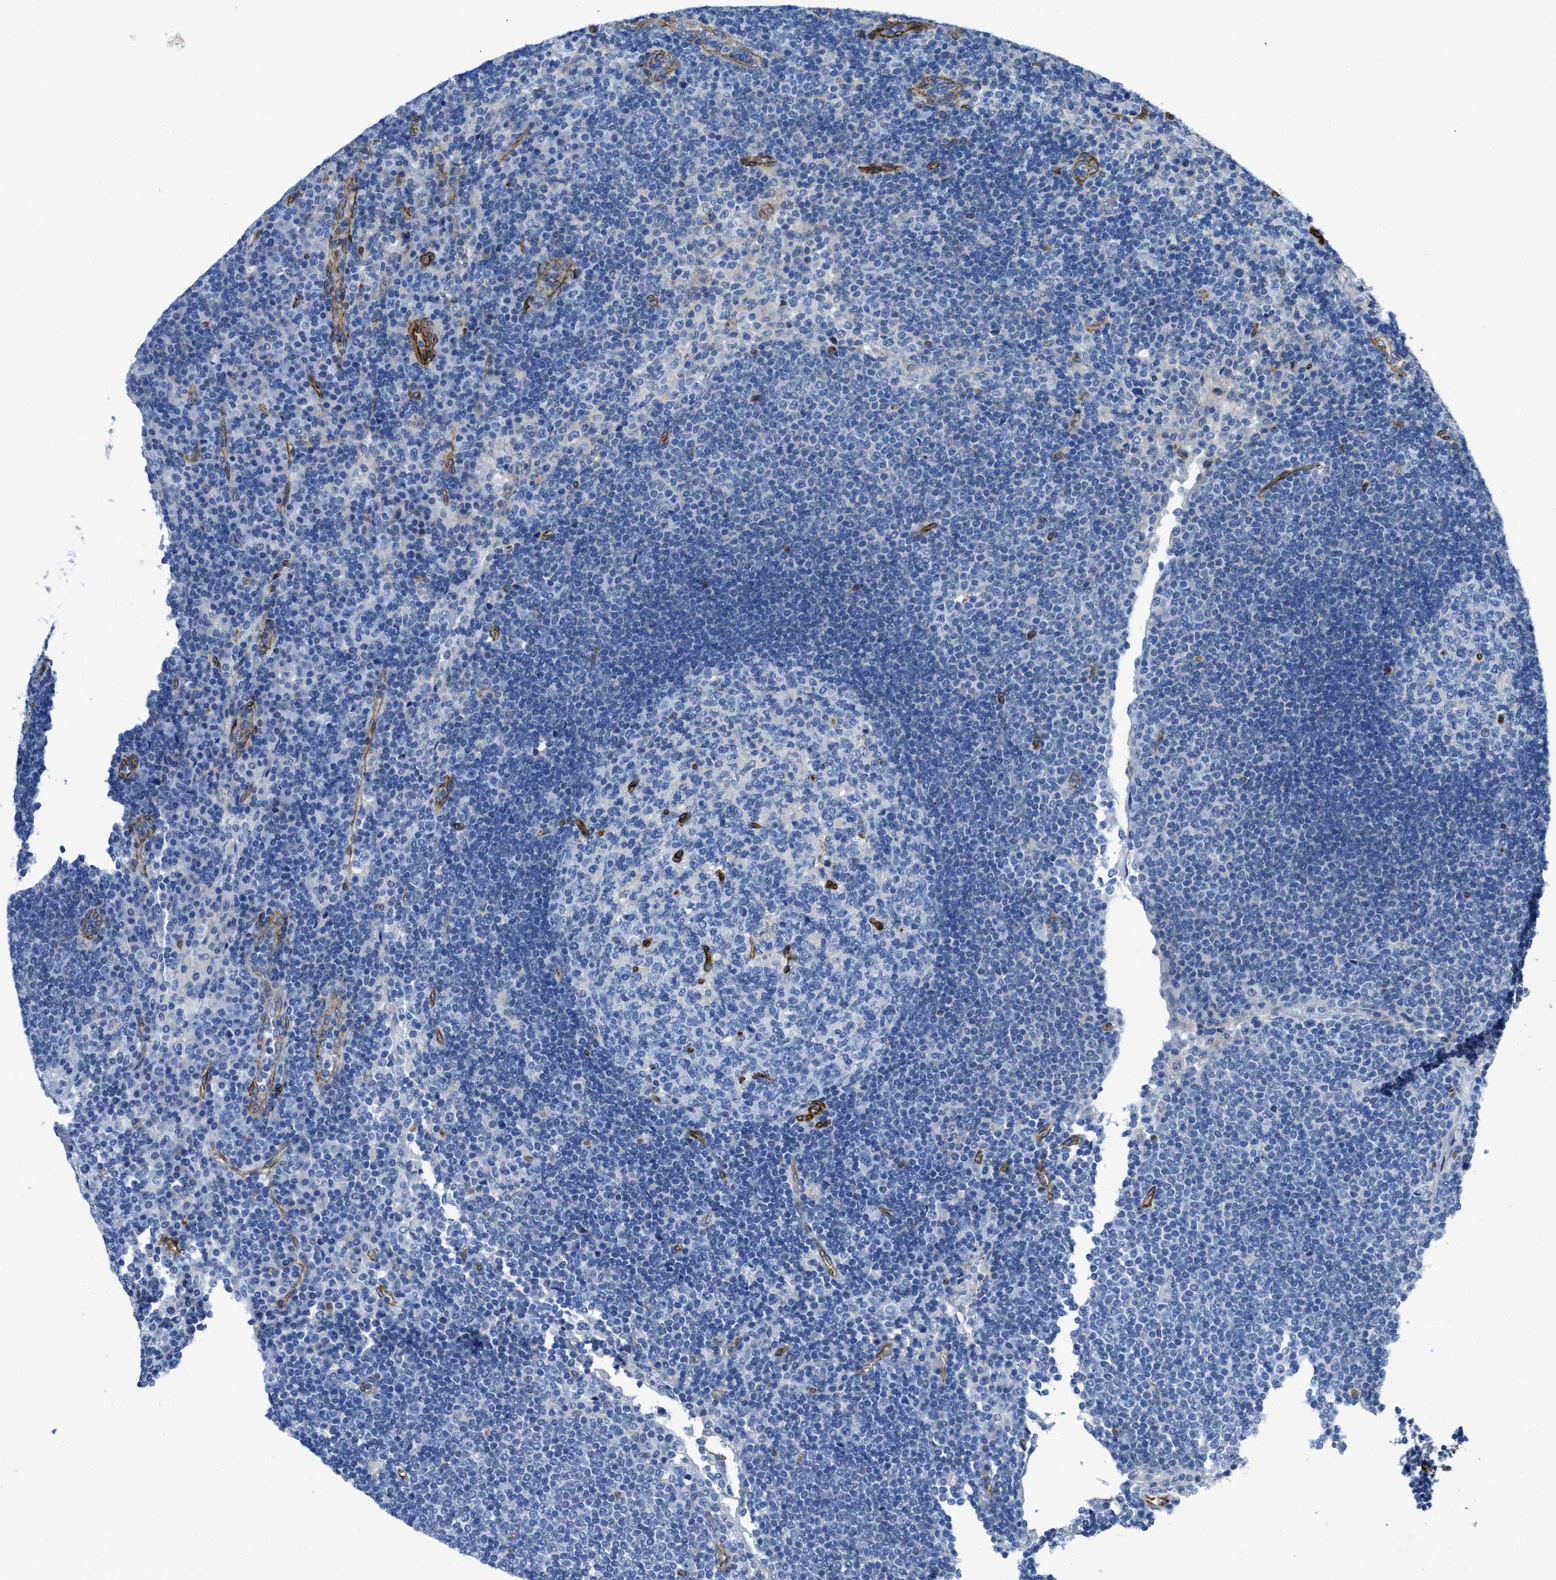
{"staining": {"intensity": "negative", "quantity": "none", "location": "none"}, "tissue": "lymph node", "cell_type": "Germinal center cells", "image_type": "normal", "snomed": [{"axis": "morphology", "description": "Normal tissue, NOS"}, {"axis": "topography", "description": "Lymph node"}], "caption": "DAB (3,3'-diaminobenzidine) immunohistochemical staining of normal lymph node reveals no significant staining in germinal center cells.", "gene": "NAB1", "patient": {"sex": "female", "age": 53}}